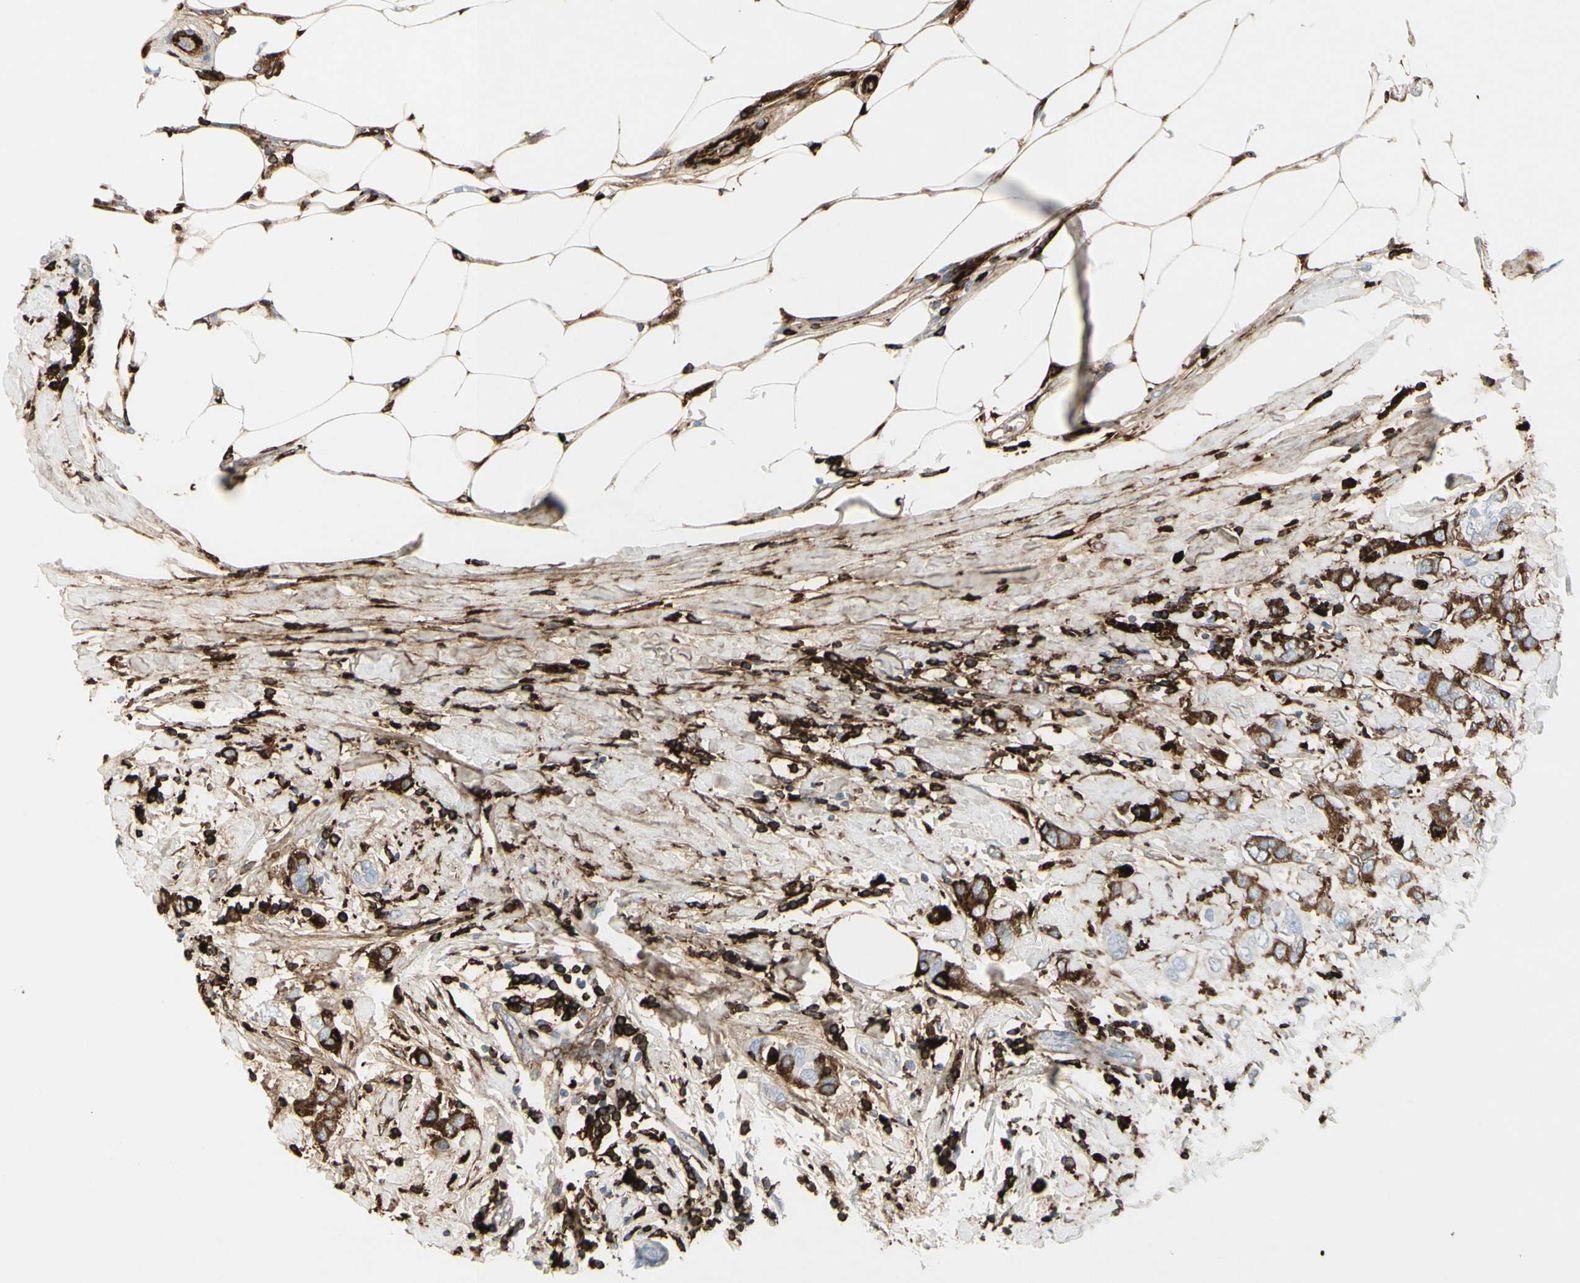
{"staining": {"intensity": "moderate", "quantity": "<25%", "location": "cytoplasmic/membranous"}, "tissue": "breast cancer", "cell_type": "Tumor cells", "image_type": "cancer", "snomed": [{"axis": "morphology", "description": "Duct carcinoma"}, {"axis": "topography", "description": "Breast"}], "caption": "Human breast intraductal carcinoma stained with a brown dye shows moderate cytoplasmic/membranous positive positivity in approximately <25% of tumor cells.", "gene": "IGHG1", "patient": {"sex": "female", "age": 50}}